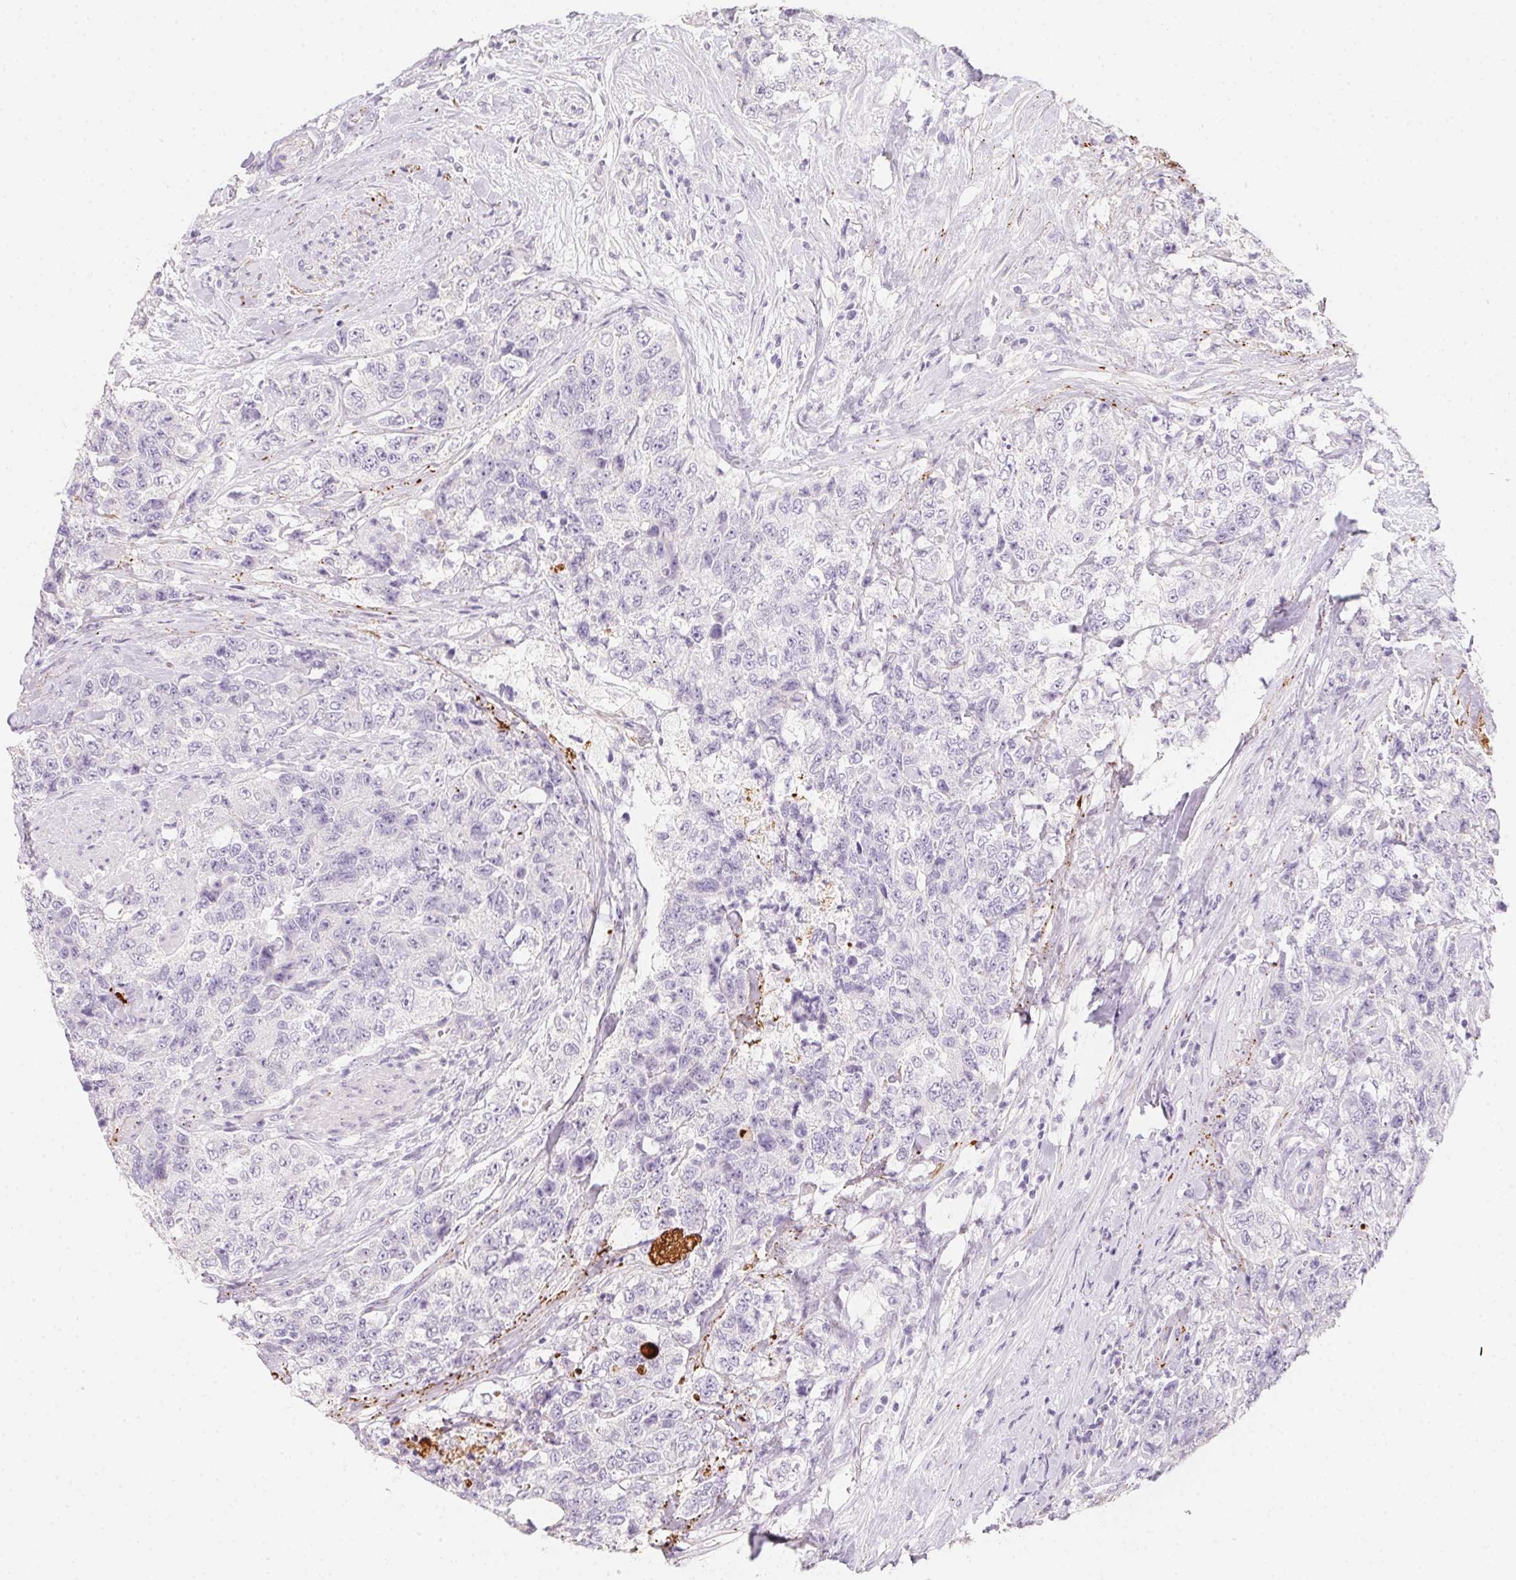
{"staining": {"intensity": "negative", "quantity": "none", "location": "none"}, "tissue": "urothelial cancer", "cell_type": "Tumor cells", "image_type": "cancer", "snomed": [{"axis": "morphology", "description": "Urothelial carcinoma, High grade"}, {"axis": "topography", "description": "Urinary bladder"}], "caption": "This is an IHC photomicrograph of human urothelial cancer. There is no expression in tumor cells.", "gene": "MYL4", "patient": {"sex": "female", "age": 78}}